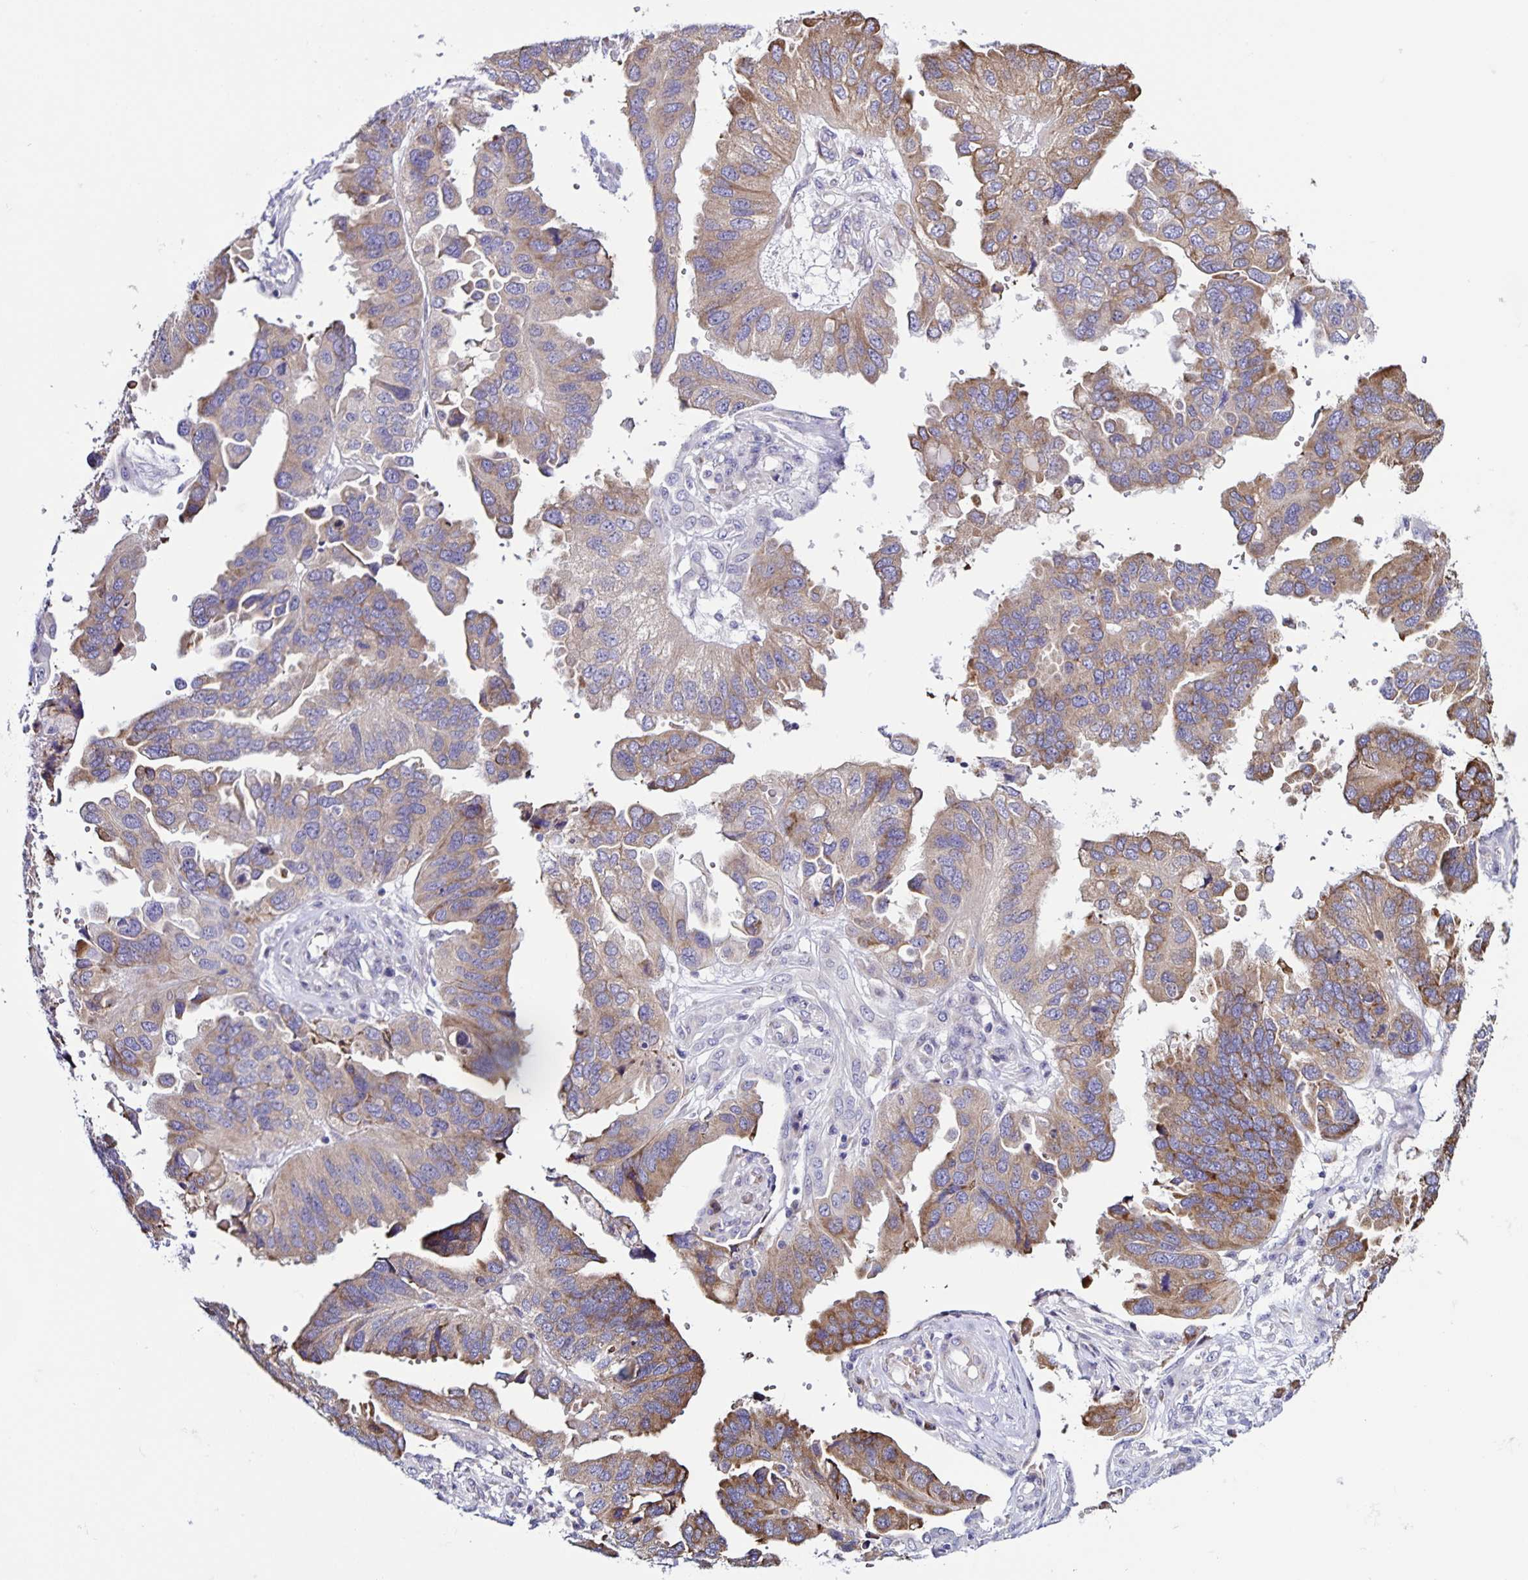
{"staining": {"intensity": "weak", "quantity": ">75%", "location": "cytoplasmic/membranous"}, "tissue": "ovarian cancer", "cell_type": "Tumor cells", "image_type": "cancer", "snomed": [{"axis": "morphology", "description": "Cystadenocarcinoma, serous, NOS"}, {"axis": "topography", "description": "Ovary"}], "caption": "Ovarian cancer (serous cystadenocarcinoma) stained for a protein exhibits weak cytoplasmic/membranous positivity in tumor cells. (DAB = brown stain, brightfield microscopy at high magnification).", "gene": "RNFT2", "patient": {"sex": "female", "age": 79}}